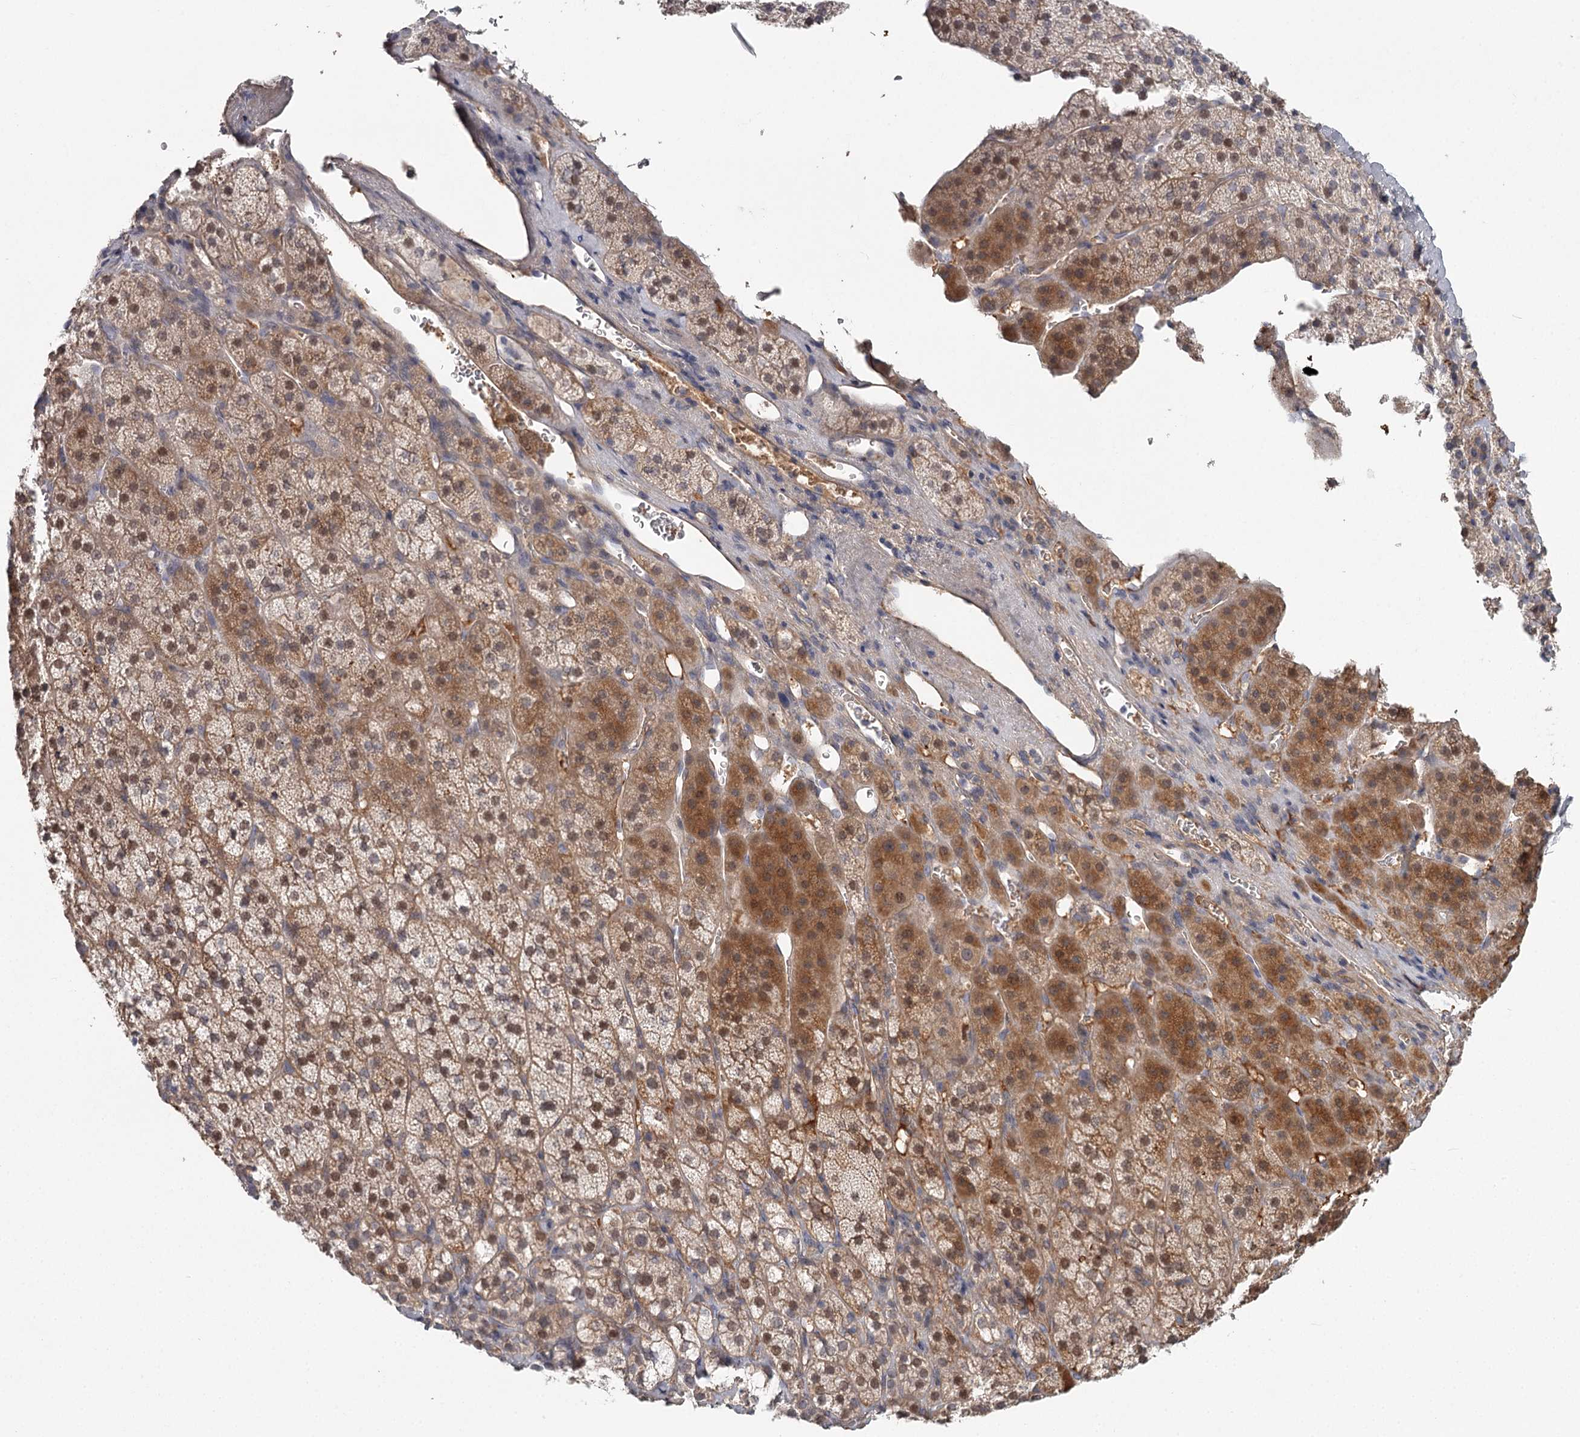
{"staining": {"intensity": "moderate", "quantity": "25%-75%", "location": "cytoplasmic/membranous,nuclear"}, "tissue": "adrenal gland", "cell_type": "Glandular cells", "image_type": "normal", "snomed": [{"axis": "morphology", "description": "Normal tissue, NOS"}, {"axis": "topography", "description": "Adrenal gland"}], "caption": "A medium amount of moderate cytoplasmic/membranous,nuclear expression is seen in about 25%-75% of glandular cells in normal adrenal gland.", "gene": "DHRS9", "patient": {"sex": "female", "age": 44}}